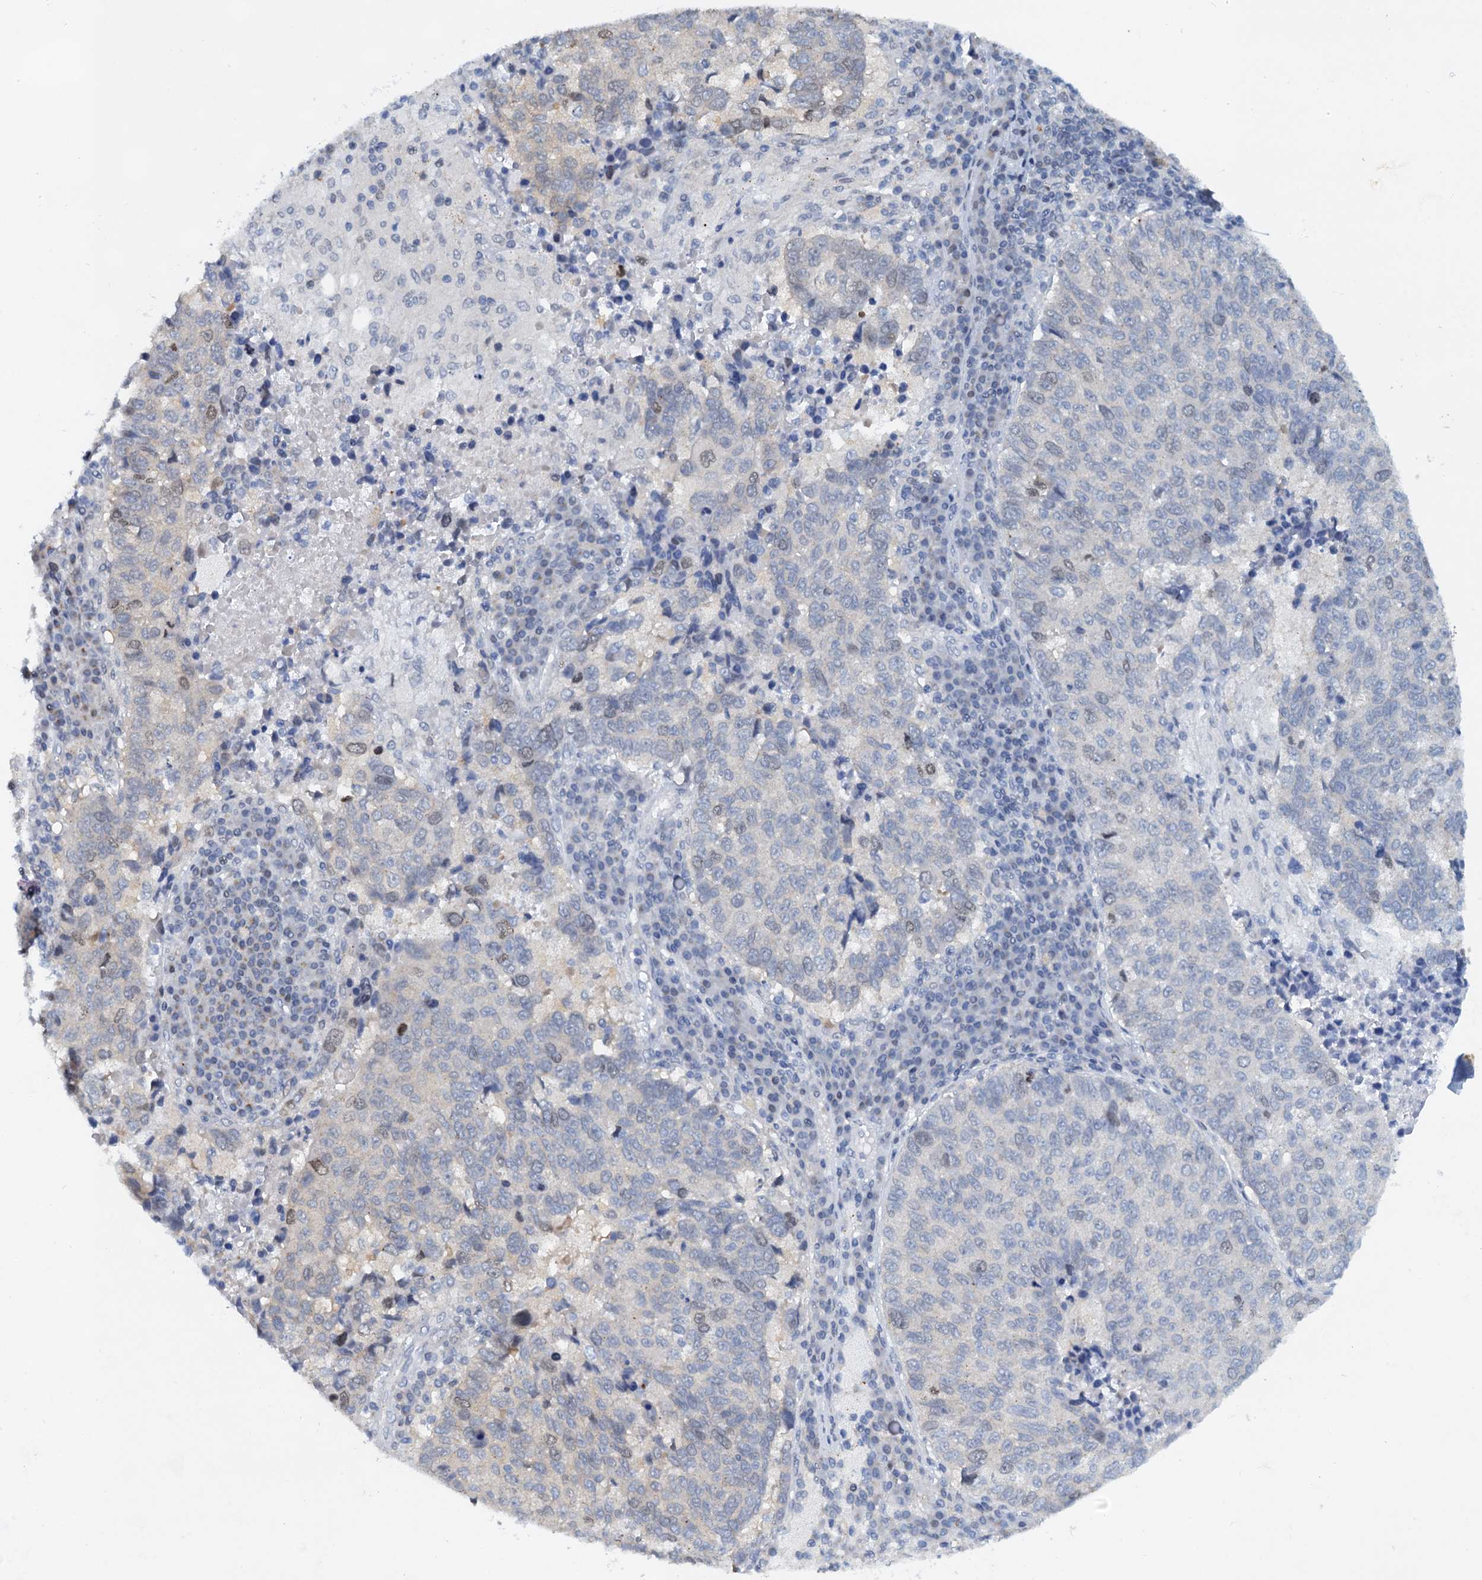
{"staining": {"intensity": "weak", "quantity": "<25%", "location": "nuclear"}, "tissue": "lung cancer", "cell_type": "Tumor cells", "image_type": "cancer", "snomed": [{"axis": "morphology", "description": "Squamous cell carcinoma, NOS"}, {"axis": "topography", "description": "Lung"}], "caption": "Squamous cell carcinoma (lung) was stained to show a protein in brown. There is no significant staining in tumor cells.", "gene": "PTGES3", "patient": {"sex": "male", "age": 73}}